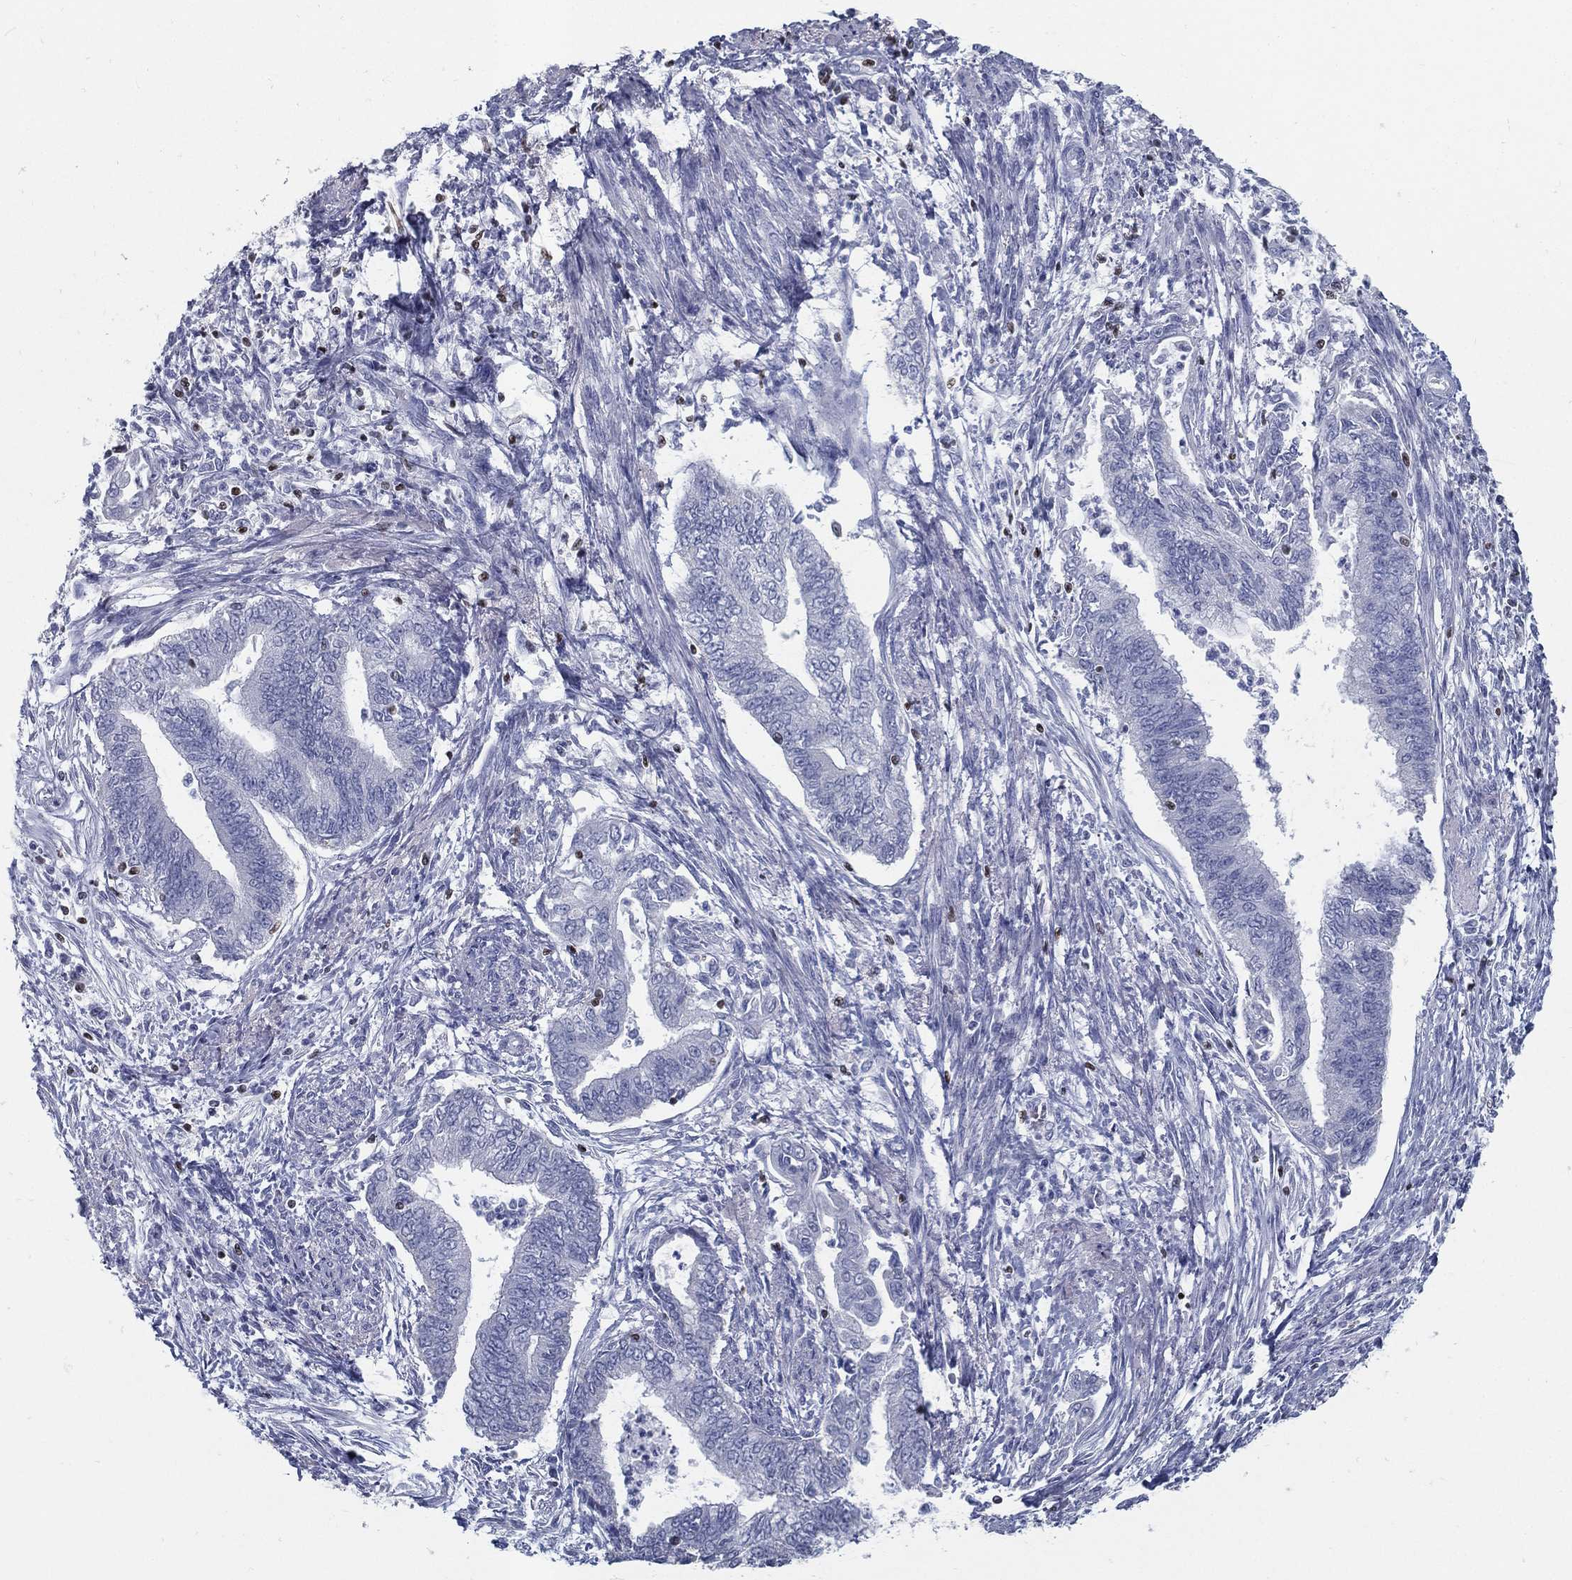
{"staining": {"intensity": "negative", "quantity": "none", "location": "none"}, "tissue": "endometrial cancer", "cell_type": "Tumor cells", "image_type": "cancer", "snomed": [{"axis": "morphology", "description": "Adenocarcinoma, NOS"}, {"axis": "topography", "description": "Endometrium"}], "caption": "DAB immunohistochemical staining of endometrial cancer (adenocarcinoma) shows no significant expression in tumor cells.", "gene": "PYHIN1", "patient": {"sex": "female", "age": 65}}